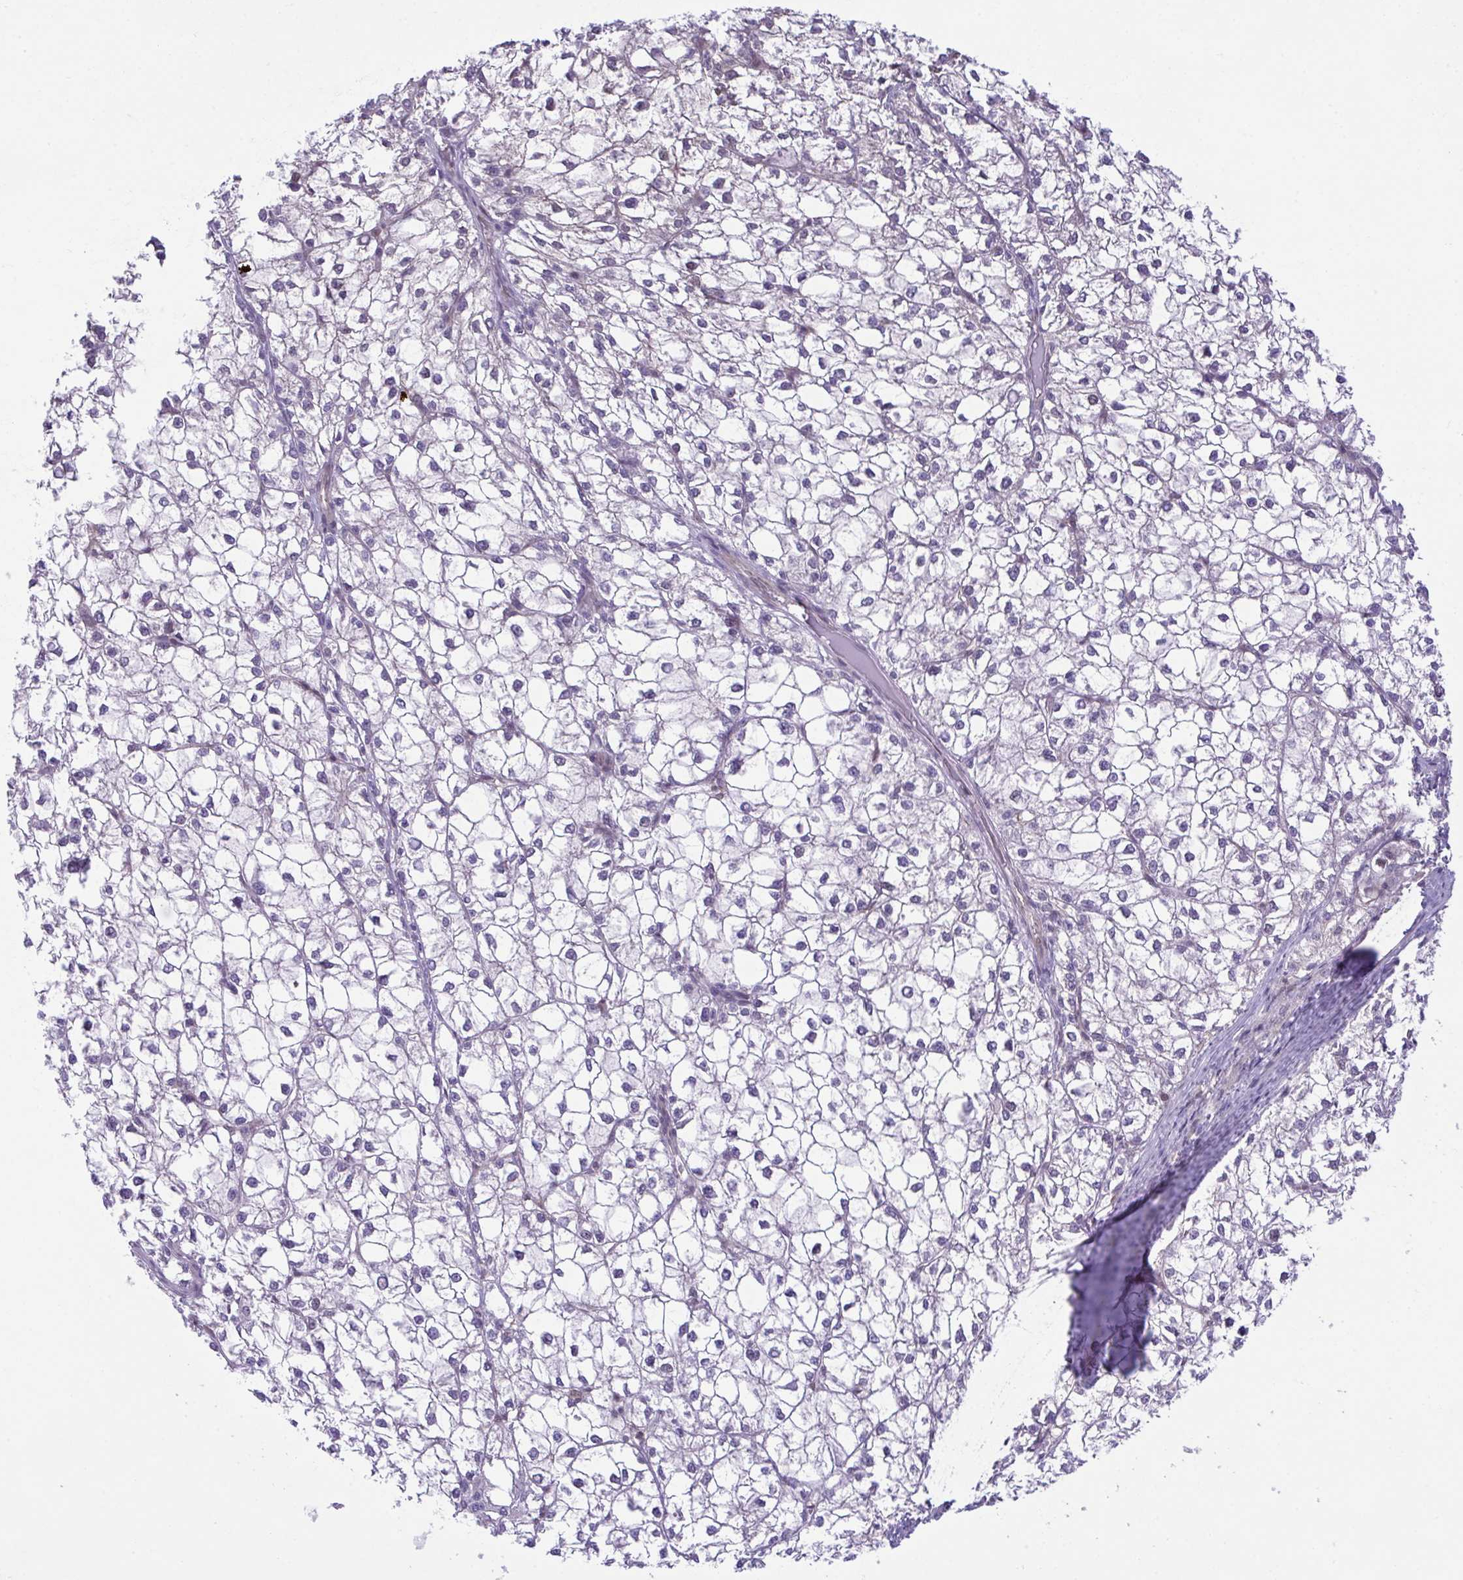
{"staining": {"intensity": "negative", "quantity": "none", "location": "none"}, "tissue": "liver cancer", "cell_type": "Tumor cells", "image_type": "cancer", "snomed": [{"axis": "morphology", "description": "Carcinoma, Hepatocellular, NOS"}, {"axis": "topography", "description": "Liver"}], "caption": "Immunohistochemistry photomicrograph of neoplastic tissue: liver cancer (hepatocellular carcinoma) stained with DAB (3,3'-diaminobenzidine) reveals no significant protein positivity in tumor cells.", "gene": "ZNF444", "patient": {"sex": "female", "age": 43}}